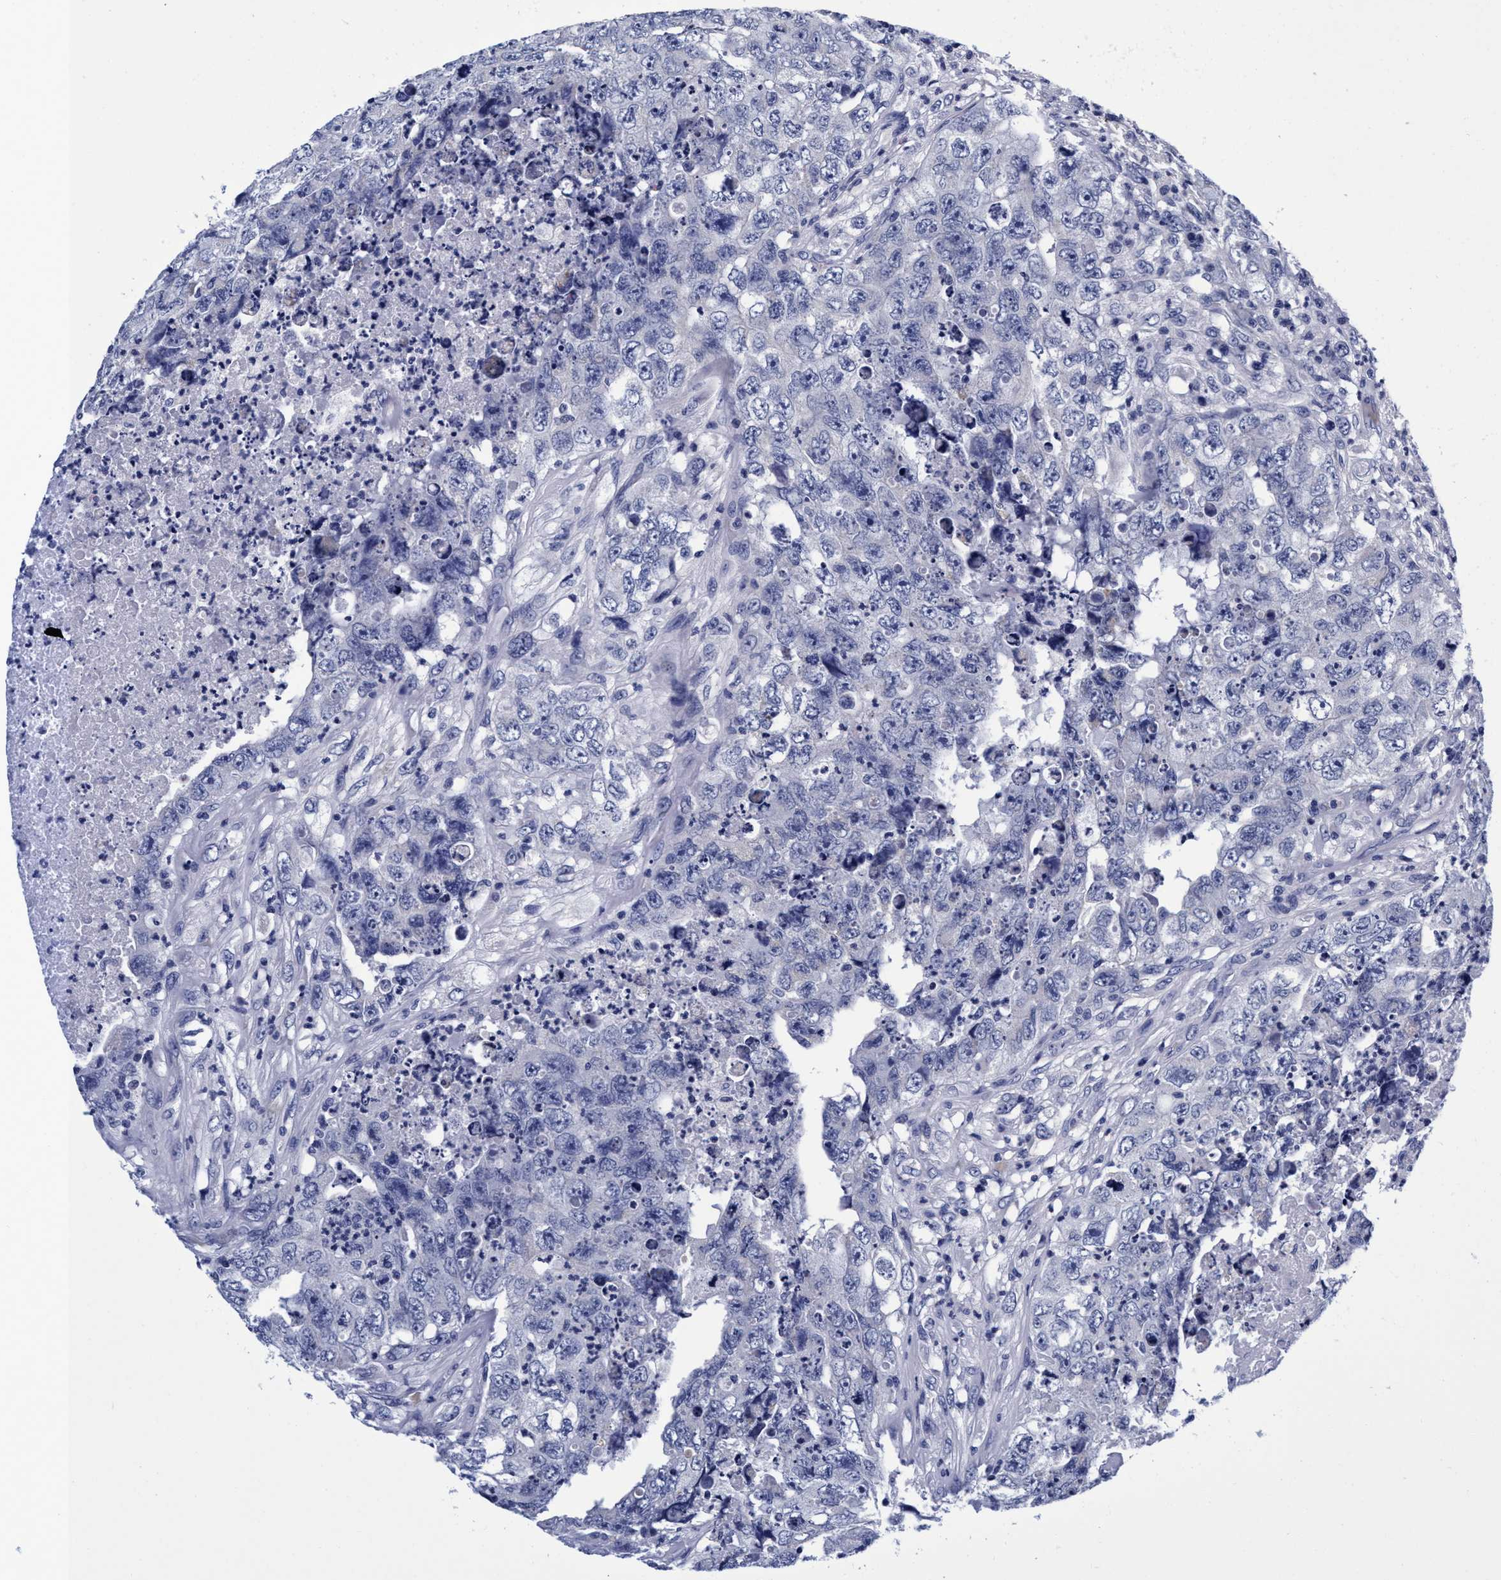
{"staining": {"intensity": "negative", "quantity": "none", "location": "none"}, "tissue": "testis cancer", "cell_type": "Tumor cells", "image_type": "cancer", "snomed": [{"axis": "morphology", "description": "Carcinoma, Embryonal, NOS"}, {"axis": "topography", "description": "Testis"}], "caption": "DAB (3,3'-diaminobenzidine) immunohistochemical staining of human embryonal carcinoma (testis) exhibits no significant expression in tumor cells.", "gene": "PLPPR1", "patient": {"sex": "male", "age": 32}}